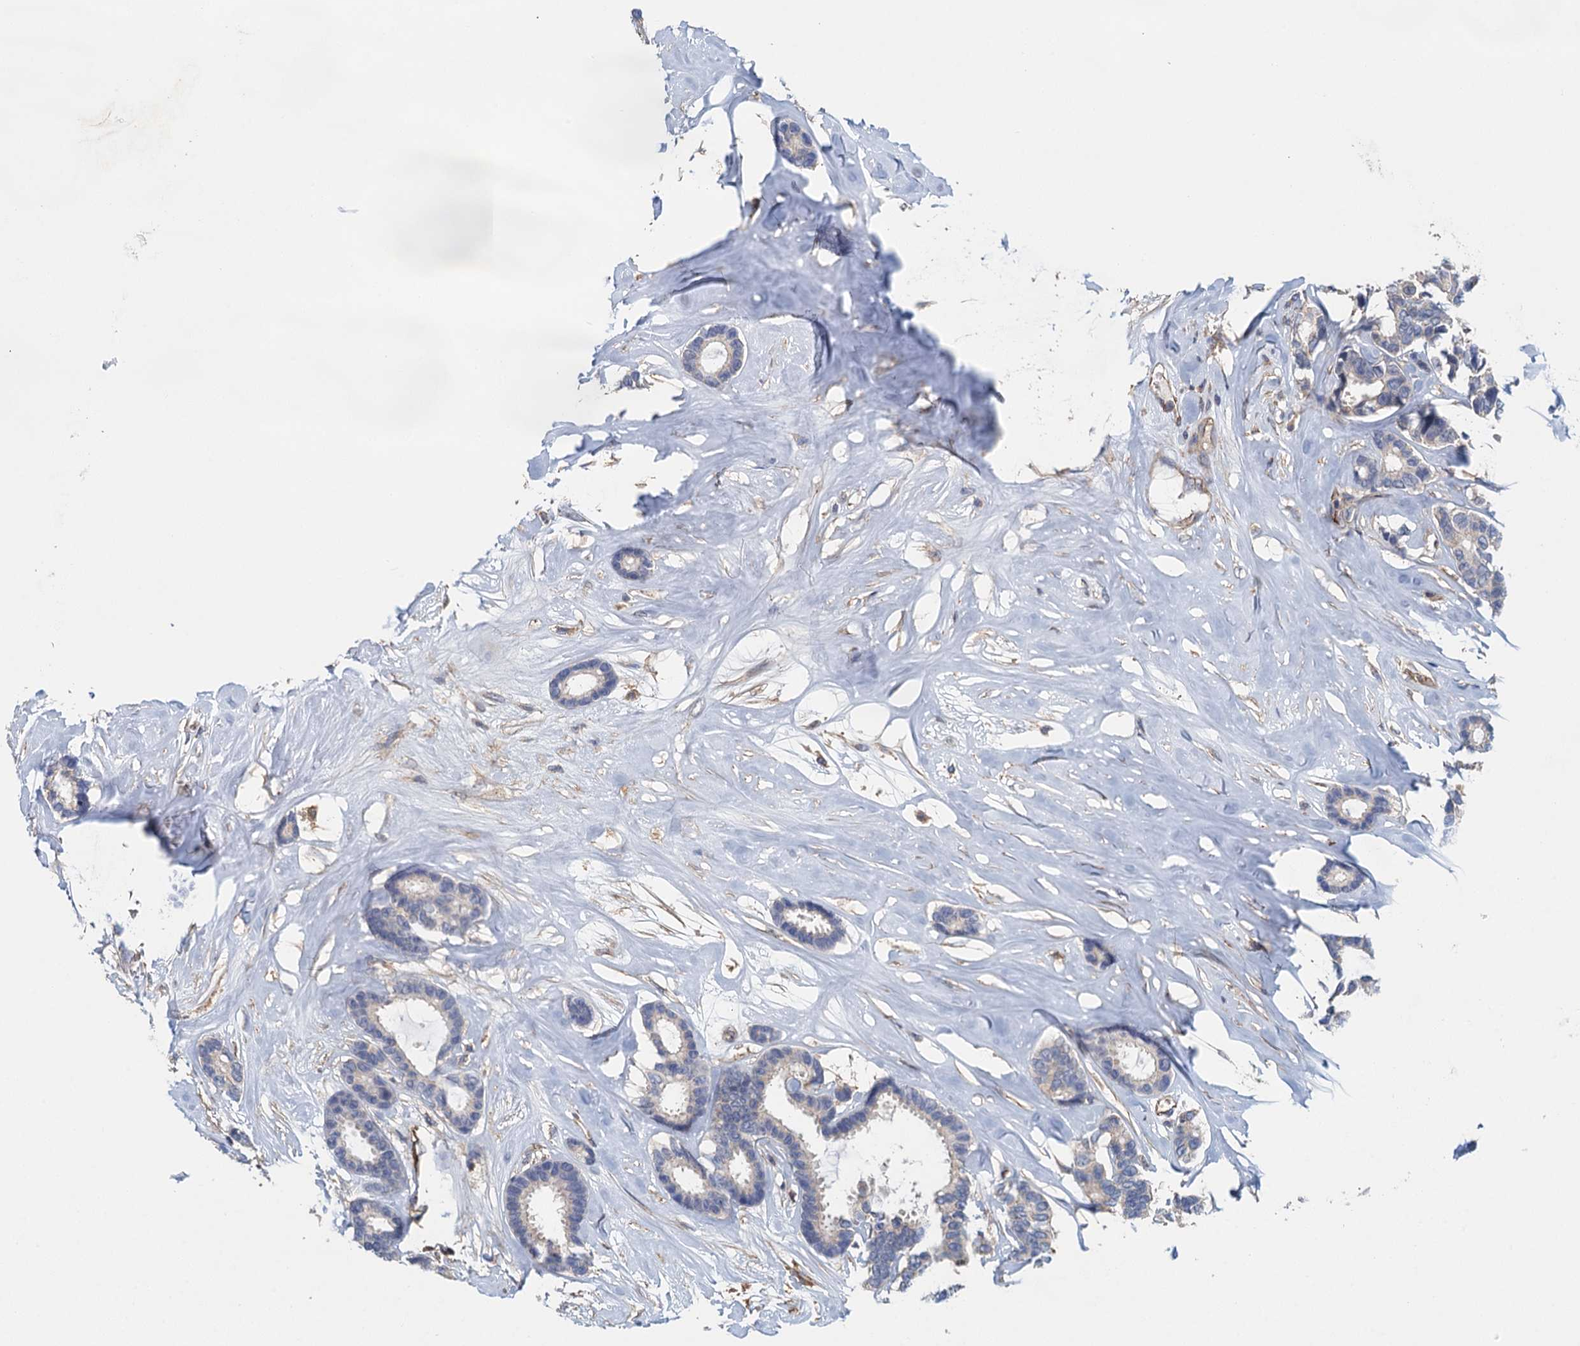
{"staining": {"intensity": "negative", "quantity": "none", "location": "none"}, "tissue": "breast cancer", "cell_type": "Tumor cells", "image_type": "cancer", "snomed": [{"axis": "morphology", "description": "Duct carcinoma"}, {"axis": "topography", "description": "Breast"}], "caption": "Tumor cells show no significant protein positivity in breast cancer (invasive ductal carcinoma).", "gene": "RSAD2", "patient": {"sex": "female", "age": 87}}